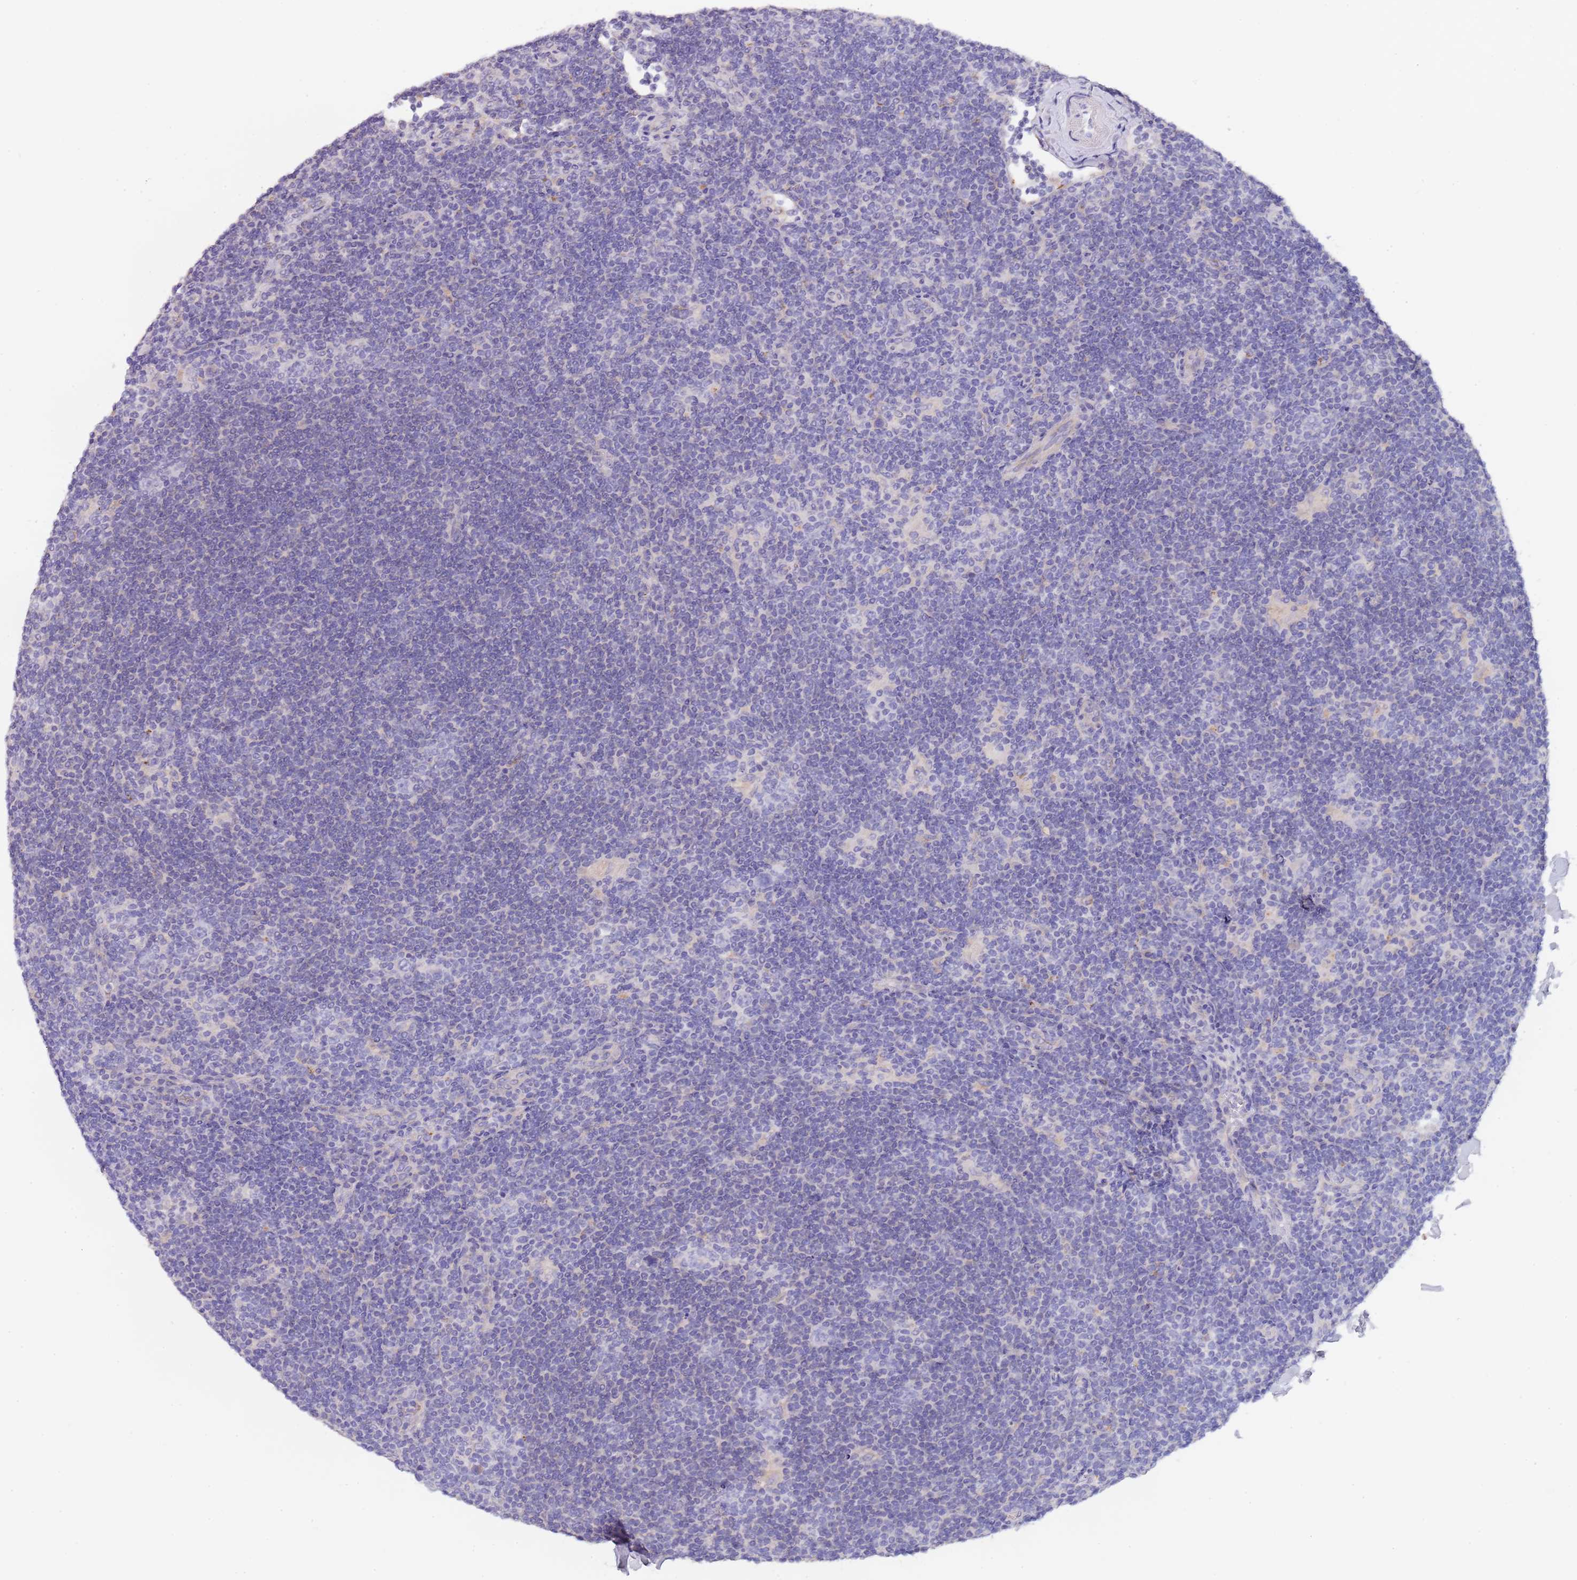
{"staining": {"intensity": "negative", "quantity": "none", "location": "none"}, "tissue": "lymphoma", "cell_type": "Tumor cells", "image_type": "cancer", "snomed": [{"axis": "morphology", "description": "Hodgkin's disease, NOS"}, {"axis": "topography", "description": "Lymph node"}], "caption": "This is an immunohistochemistry (IHC) photomicrograph of Hodgkin's disease. There is no staining in tumor cells.", "gene": "MAN1C1", "patient": {"sex": "female", "age": 57}}